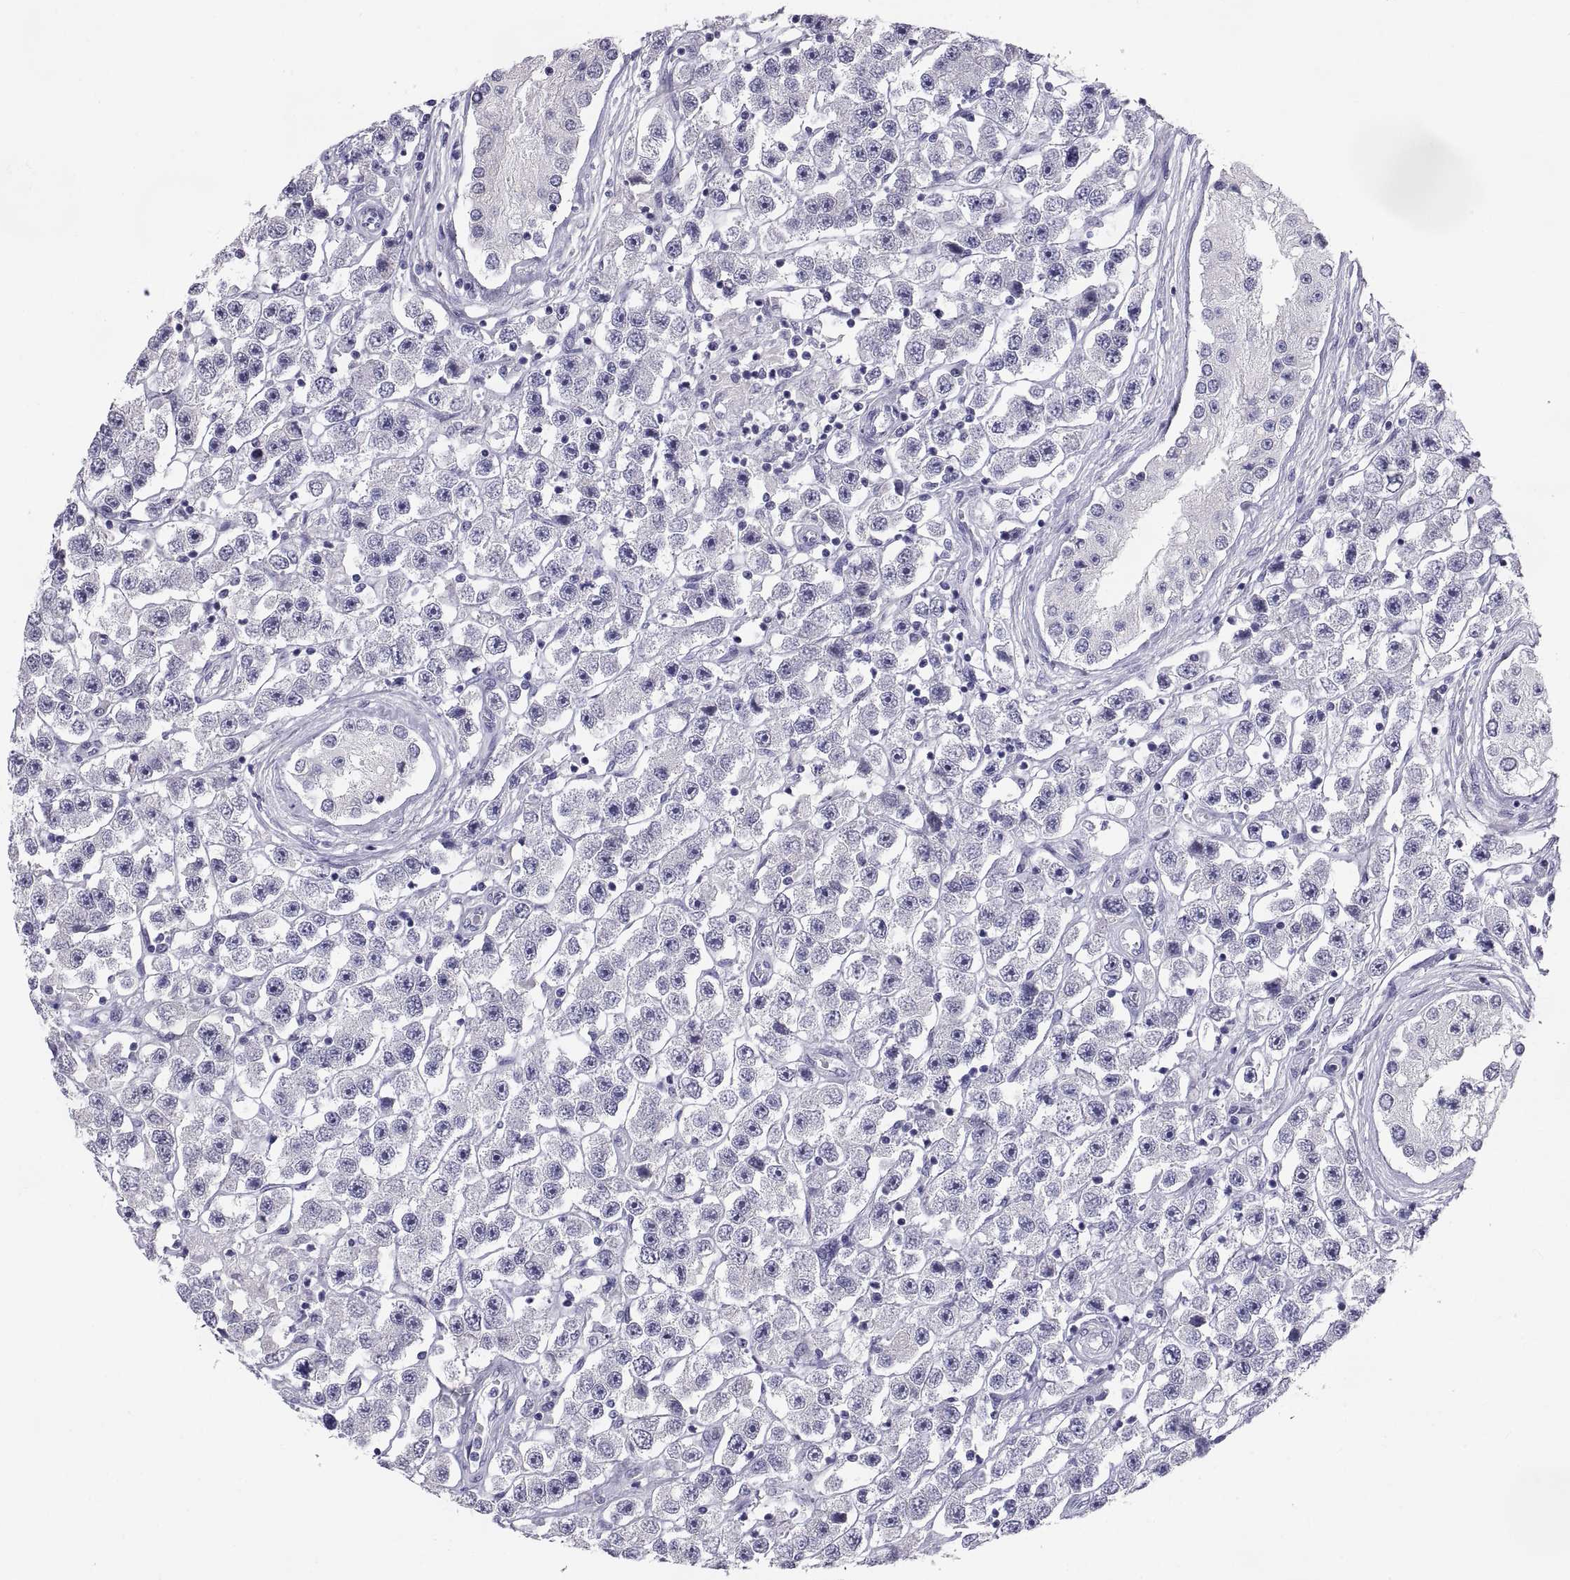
{"staining": {"intensity": "negative", "quantity": "none", "location": "none"}, "tissue": "testis cancer", "cell_type": "Tumor cells", "image_type": "cancer", "snomed": [{"axis": "morphology", "description": "Seminoma, NOS"}, {"axis": "topography", "description": "Testis"}], "caption": "A micrograph of seminoma (testis) stained for a protein shows no brown staining in tumor cells. (DAB (3,3'-diaminobenzidine) immunohistochemistry with hematoxylin counter stain).", "gene": "TEX13A", "patient": {"sex": "male", "age": 45}}